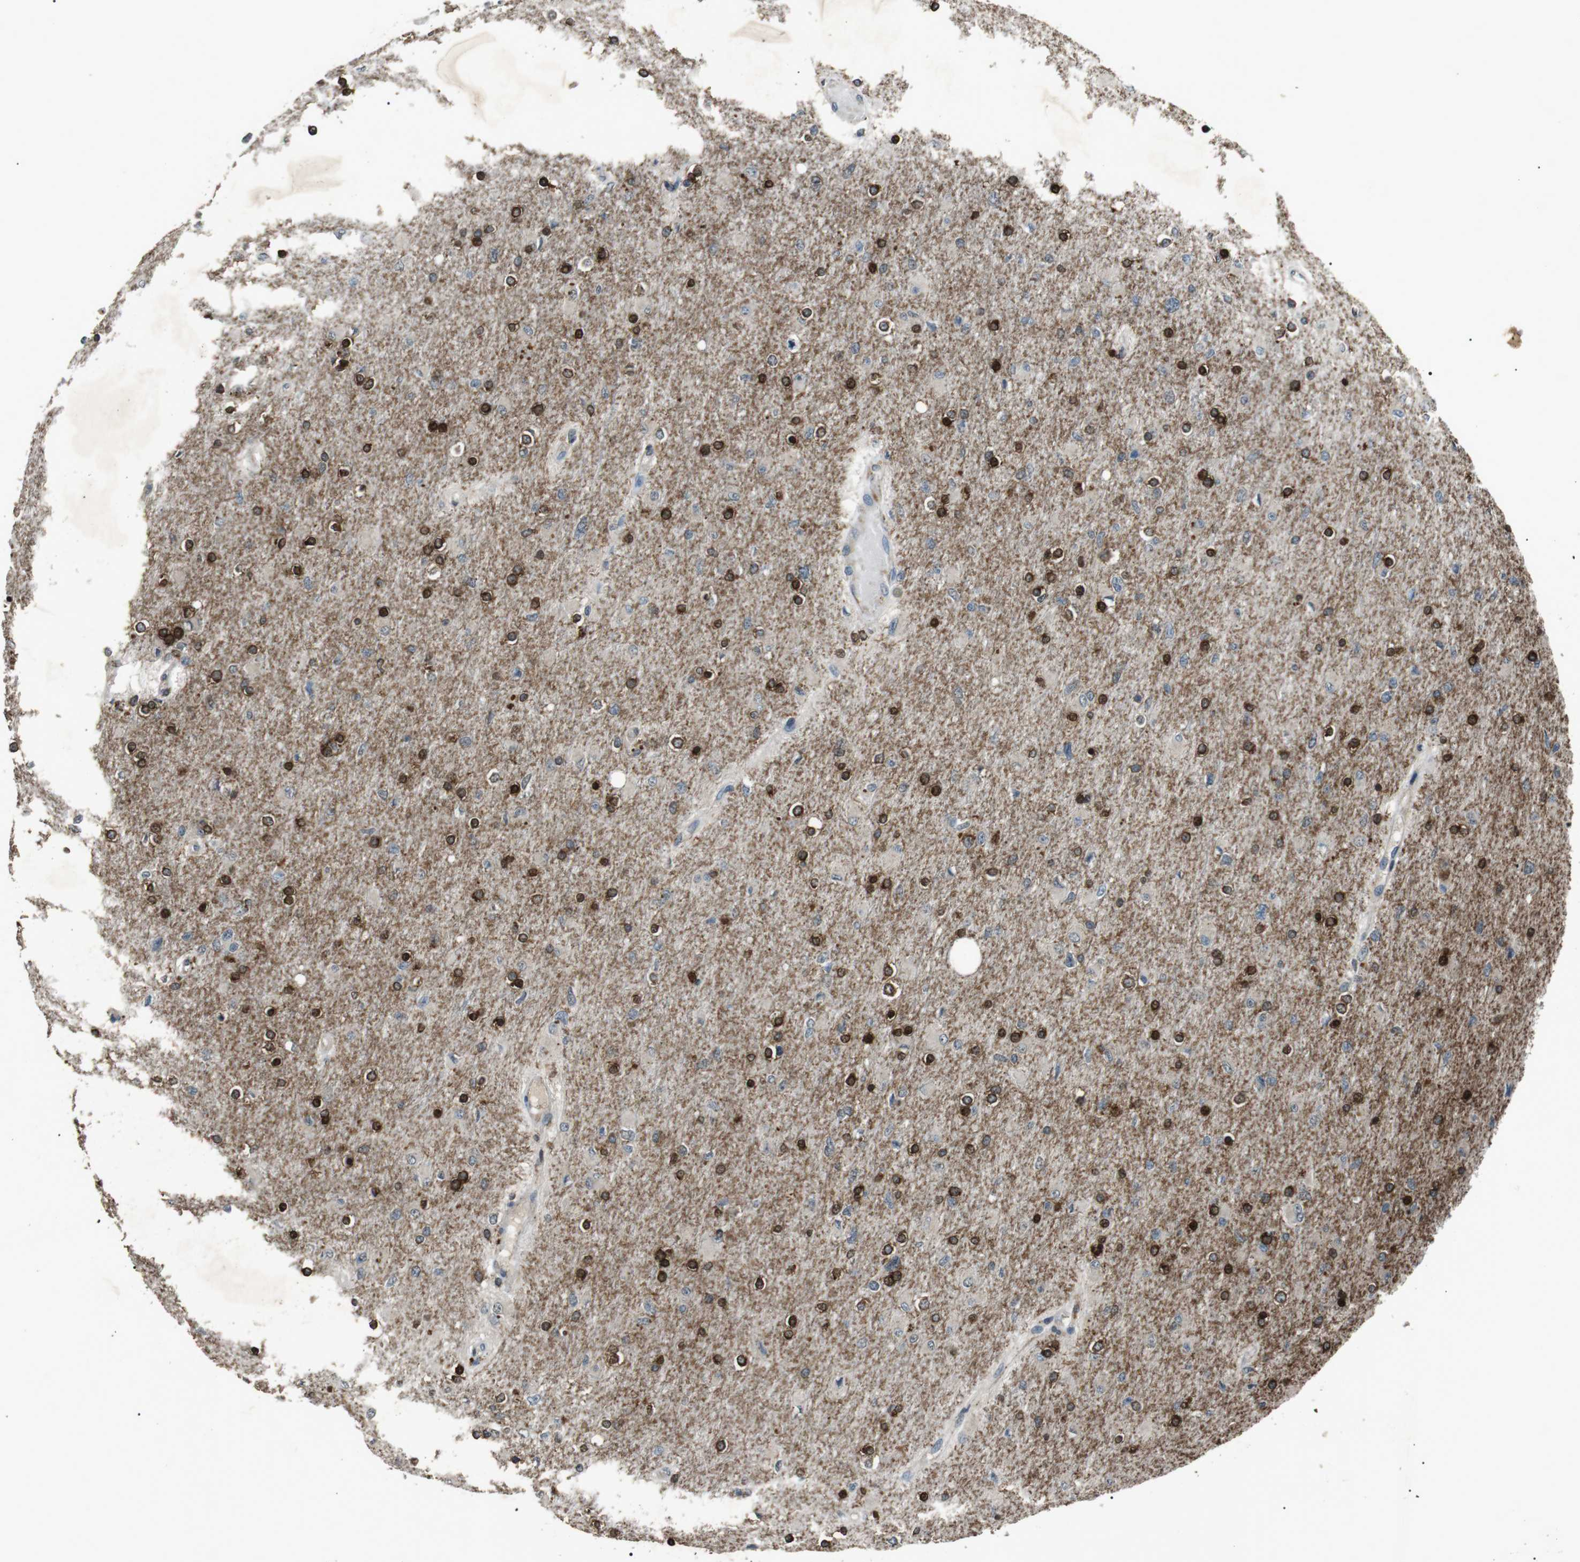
{"staining": {"intensity": "strong", "quantity": "25%-75%", "location": "cytoplasmic/membranous"}, "tissue": "glioma", "cell_type": "Tumor cells", "image_type": "cancer", "snomed": [{"axis": "morphology", "description": "Glioma, malignant, High grade"}, {"axis": "topography", "description": "Cerebral cortex"}], "caption": "Brown immunohistochemical staining in human high-grade glioma (malignant) displays strong cytoplasmic/membranous staining in approximately 25%-75% of tumor cells.", "gene": "NEK7", "patient": {"sex": "female", "age": 36}}